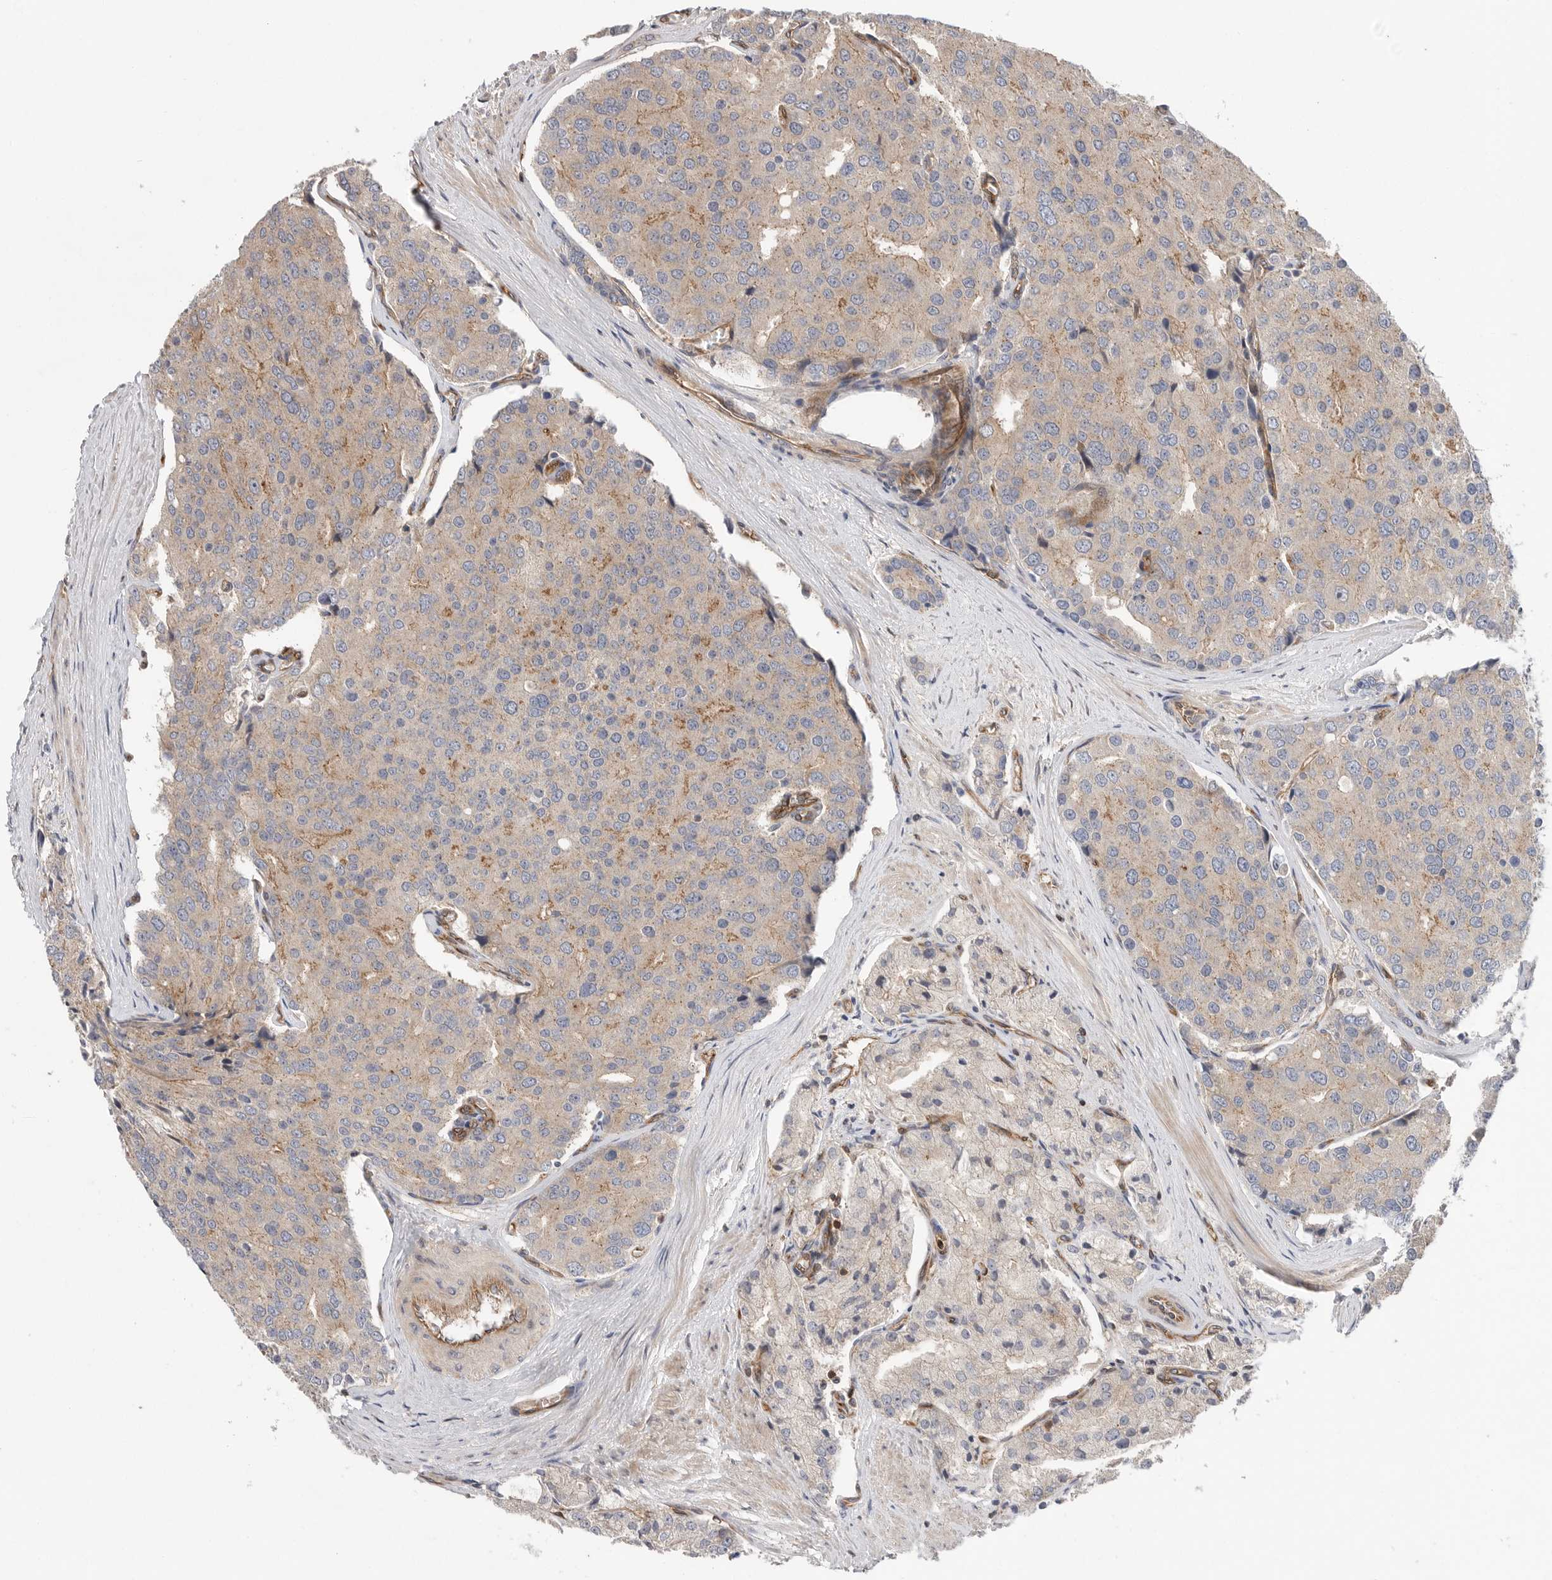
{"staining": {"intensity": "negative", "quantity": "none", "location": "none"}, "tissue": "prostate cancer", "cell_type": "Tumor cells", "image_type": "cancer", "snomed": [{"axis": "morphology", "description": "Adenocarcinoma, High grade"}, {"axis": "topography", "description": "Prostate"}], "caption": "This is an immunohistochemistry (IHC) image of prostate cancer. There is no staining in tumor cells.", "gene": "PRKCH", "patient": {"sex": "male", "age": 50}}